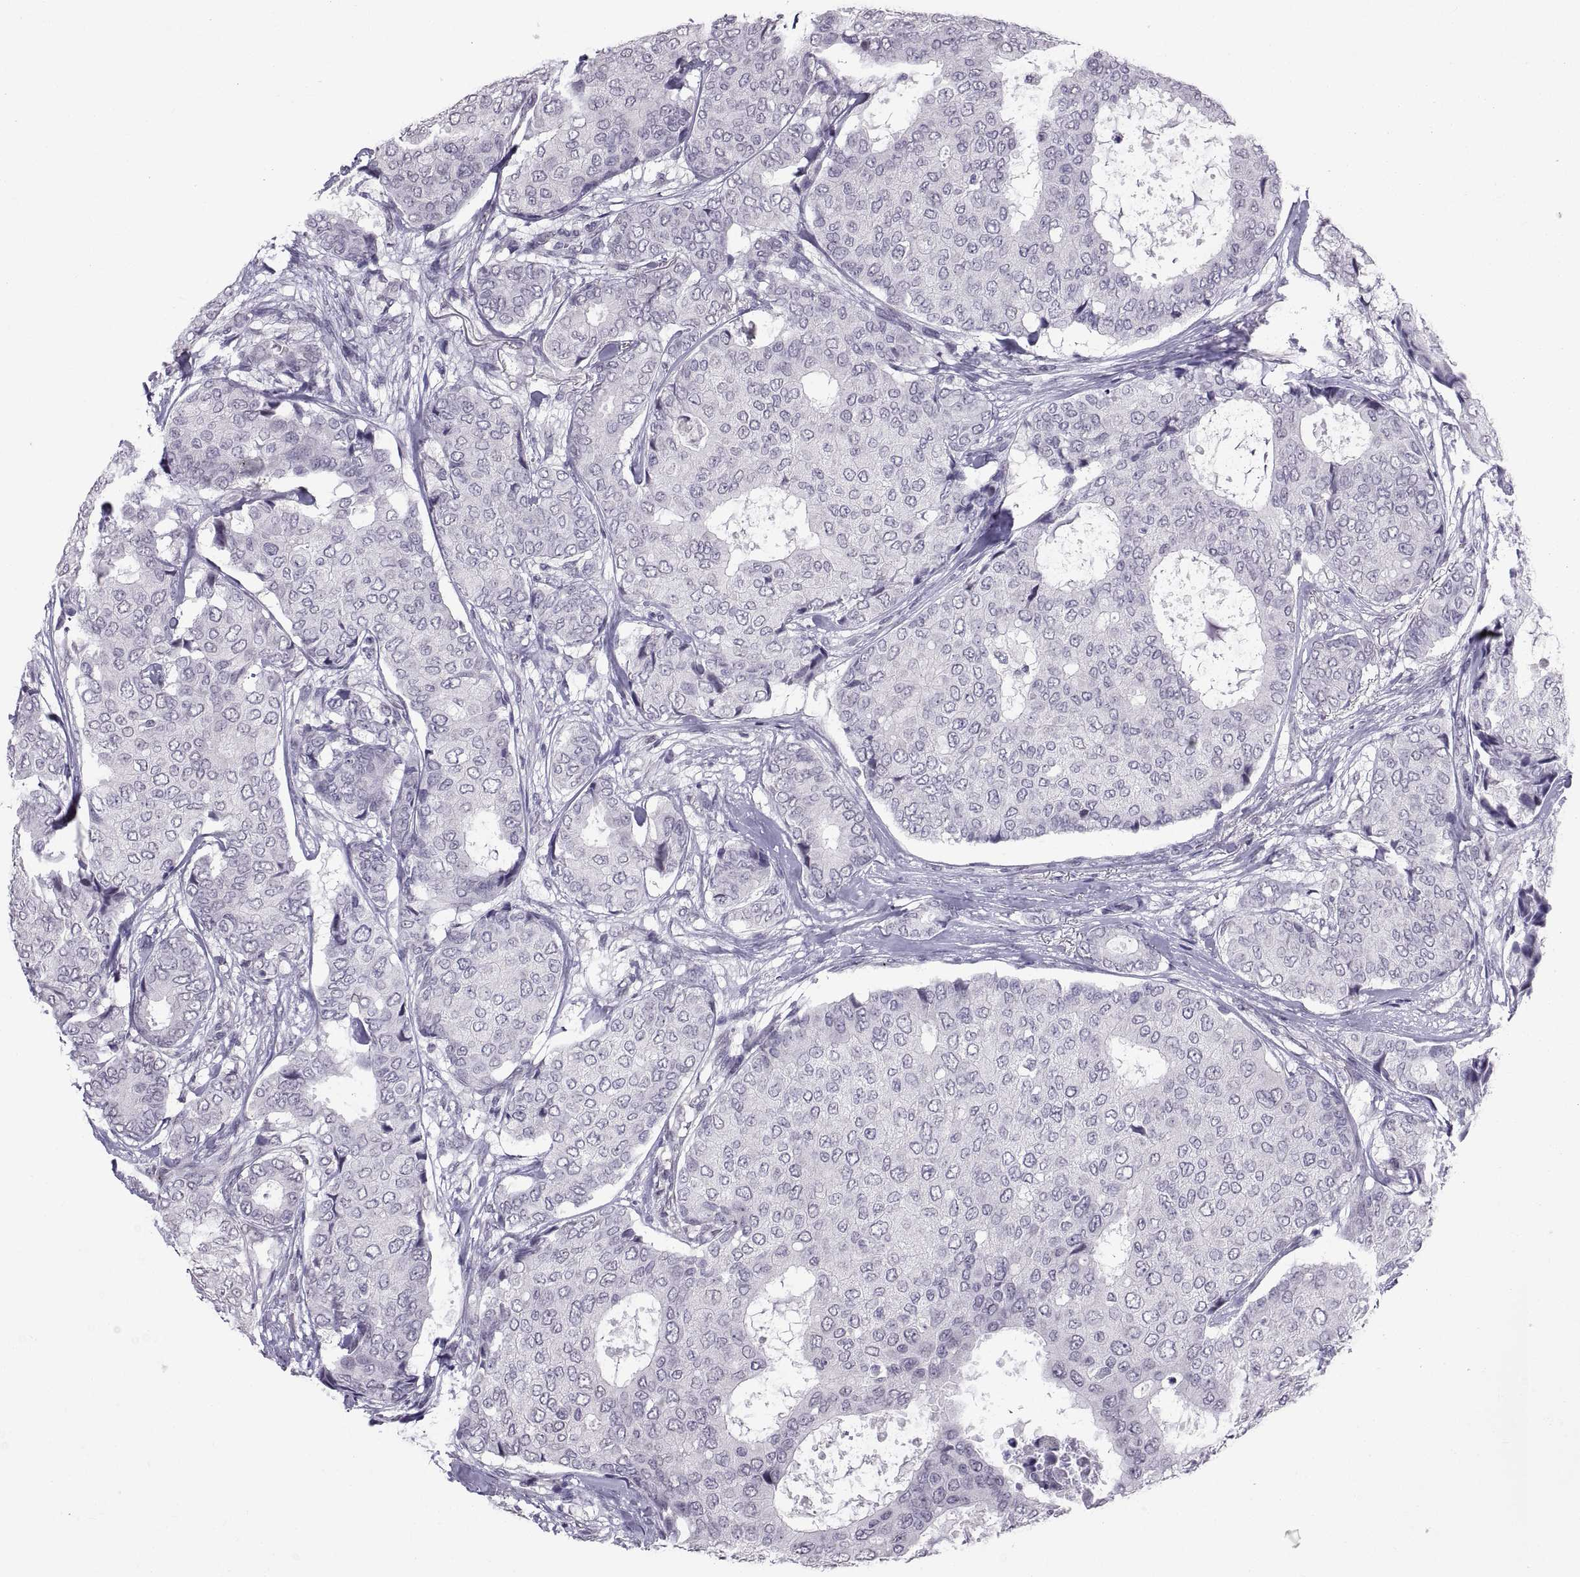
{"staining": {"intensity": "negative", "quantity": "none", "location": "none"}, "tissue": "breast cancer", "cell_type": "Tumor cells", "image_type": "cancer", "snomed": [{"axis": "morphology", "description": "Duct carcinoma"}, {"axis": "topography", "description": "Breast"}], "caption": "Tumor cells show no significant protein positivity in breast infiltrating ductal carcinoma.", "gene": "KRT77", "patient": {"sex": "female", "age": 75}}